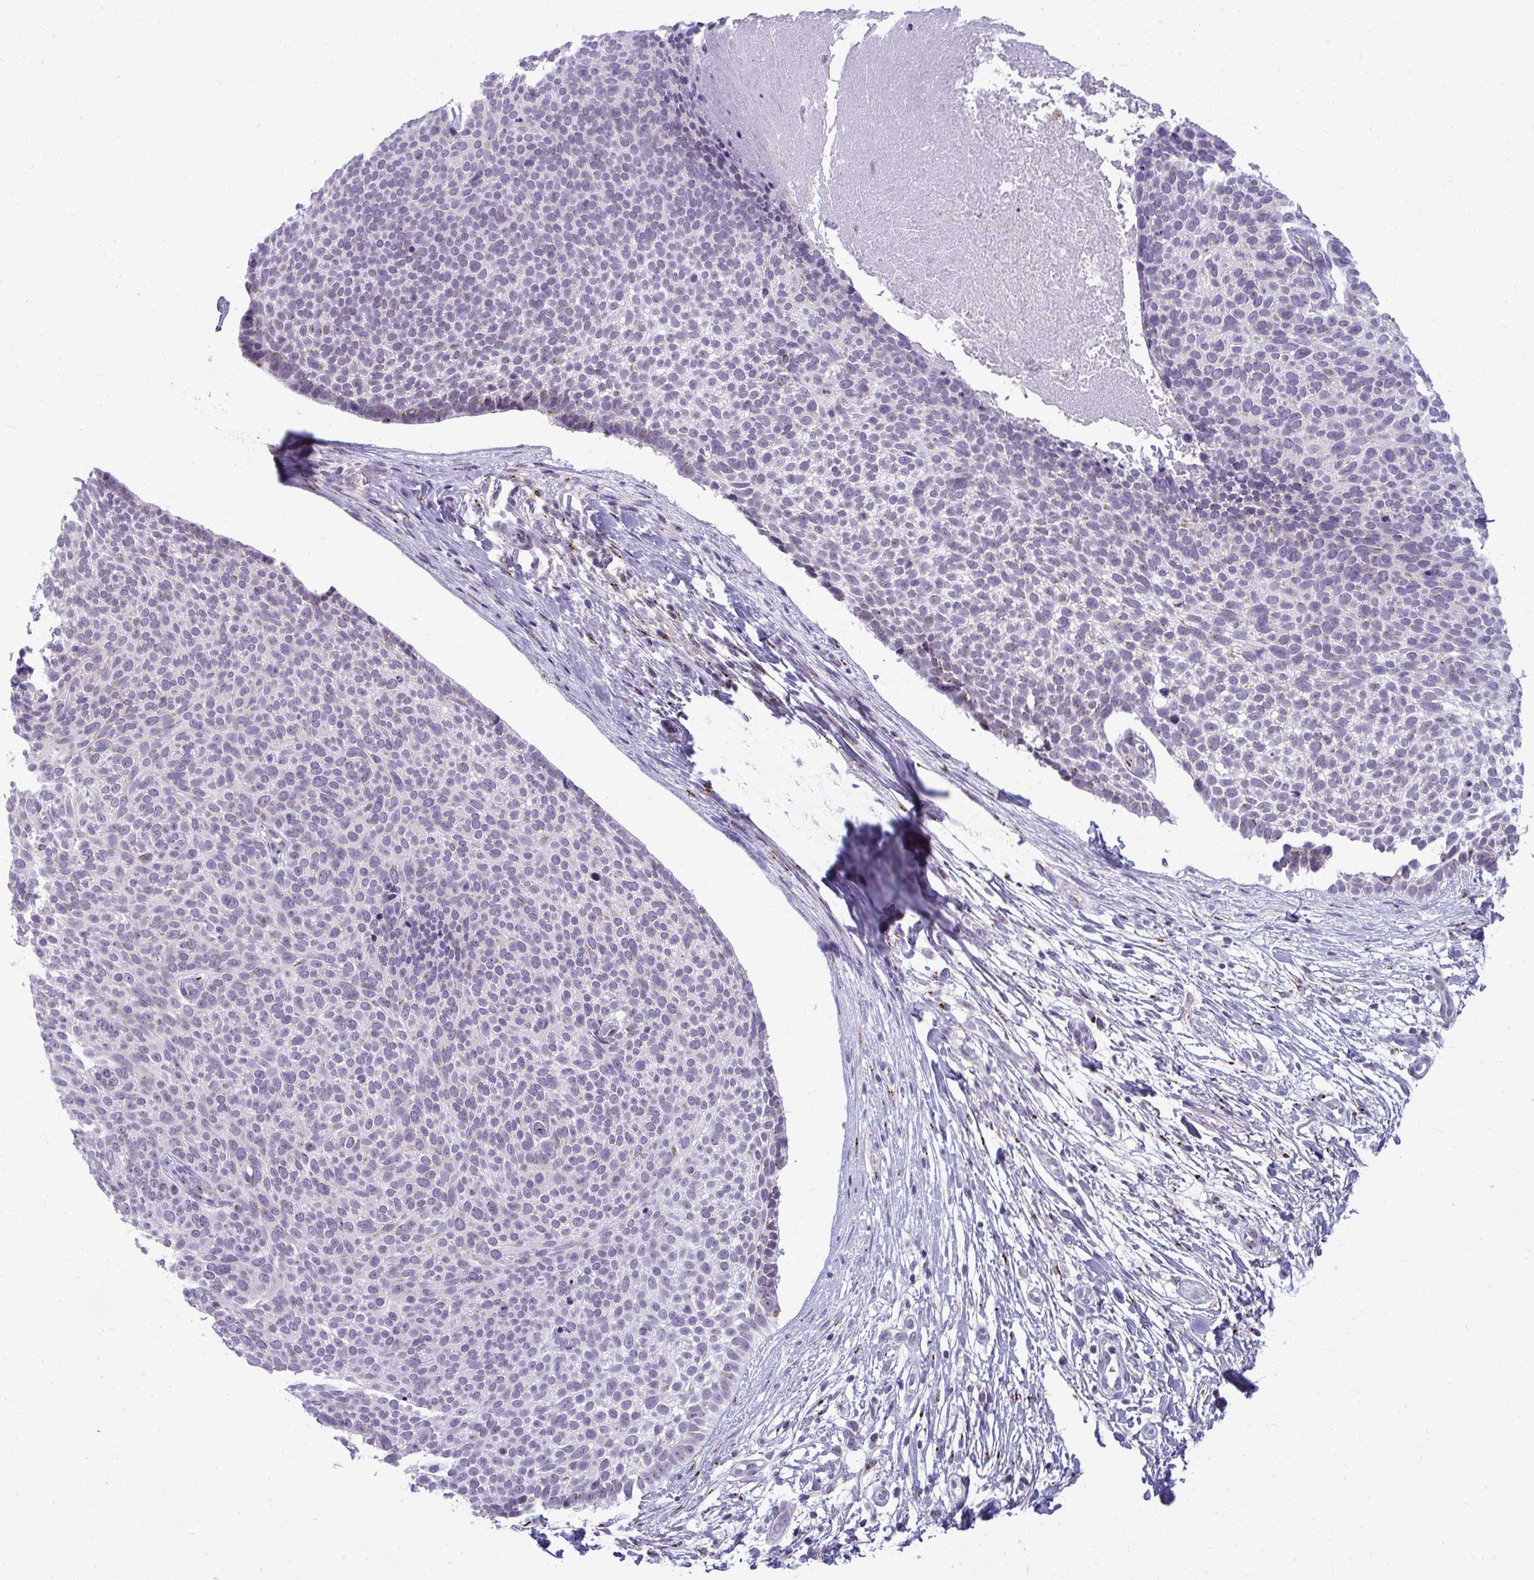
{"staining": {"intensity": "negative", "quantity": "none", "location": "none"}, "tissue": "skin cancer", "cell_type": "Tumor cells", "image_type": "cancer", "snomed": [{"axis": "morphology", "description": "Basal cell carcinoma"}, {"axis": "topography", "description": "Skin"}, {"axis": "topography", "description": "Skin of back"}], "caption": "Basal cell carcinoma (skin) was stained to show a protein in brown. There is no significant positivity in tumor cells.", "gene": "DTX4", "patient": {"sex": "male", "age": 81}}